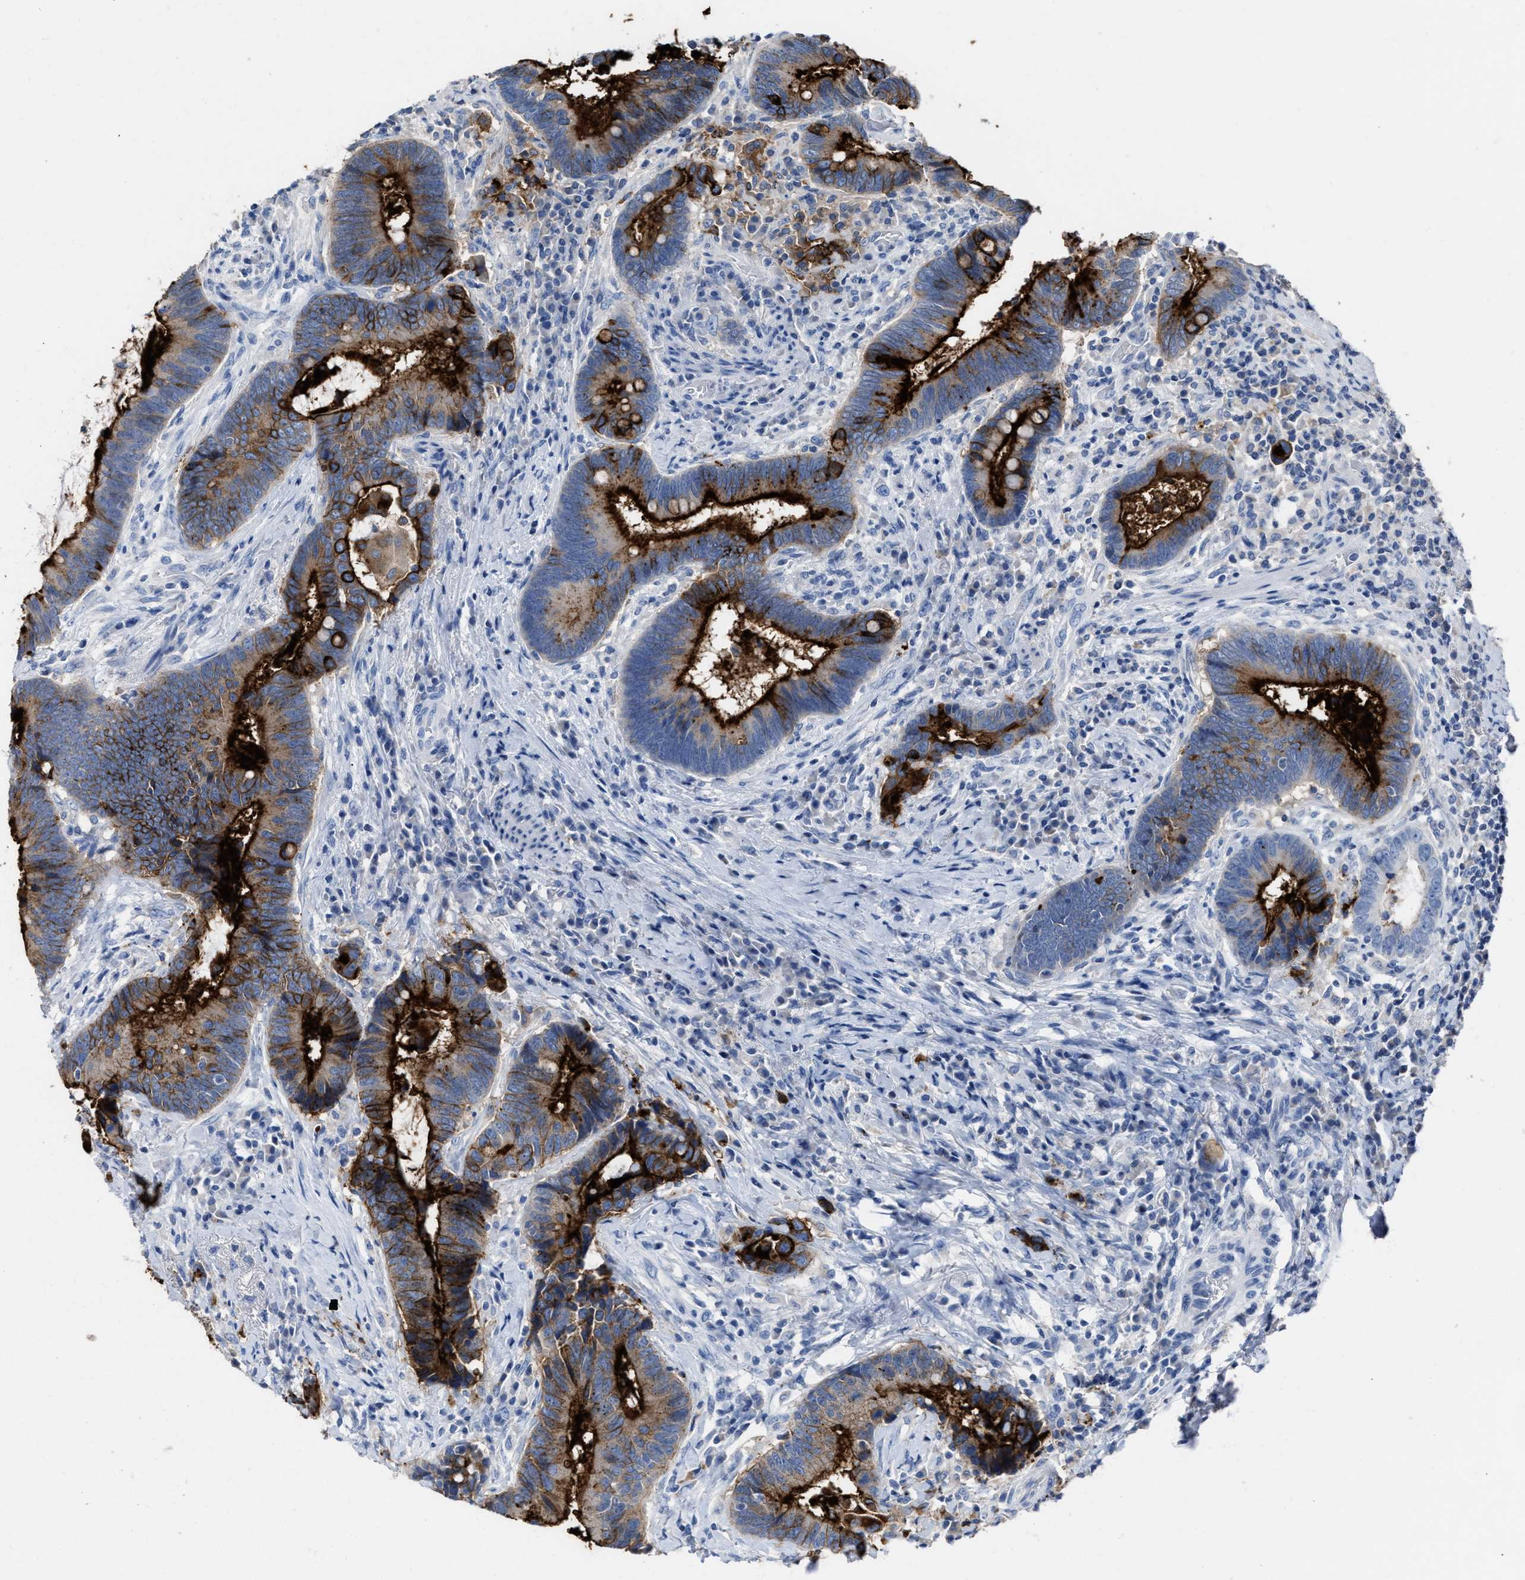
{"staining": {"intensity": "strong", "quantity": ">75%", "location": "cytoplasmic/membranous"}, "tissue": "colorectal cancer", "cell_type": "Tumor cells", "image_type": "cancer", "snomed": [{"axis": "morphology", "description": "Adenocarcinoma, NOS"}, {"axis": "topography", "description": "Rectum"}, {"axis": "topography", "description": "Anal"}], "caption": "Immunohistochemistry (IHC) staining of adenocarcinoma (colorectal), which reveals high levels of strong cytoplasmic/membranous expression in approximately >75% of tumor cells indicating strong cytoplasmic/membranous protein expression. The staining was performed using DAB (brown) for protein detection and nuclei were counterstained in hematoxylin (blue).", "gene": "CEACAM5", "patient": {"sex": "female", "age": 89}}